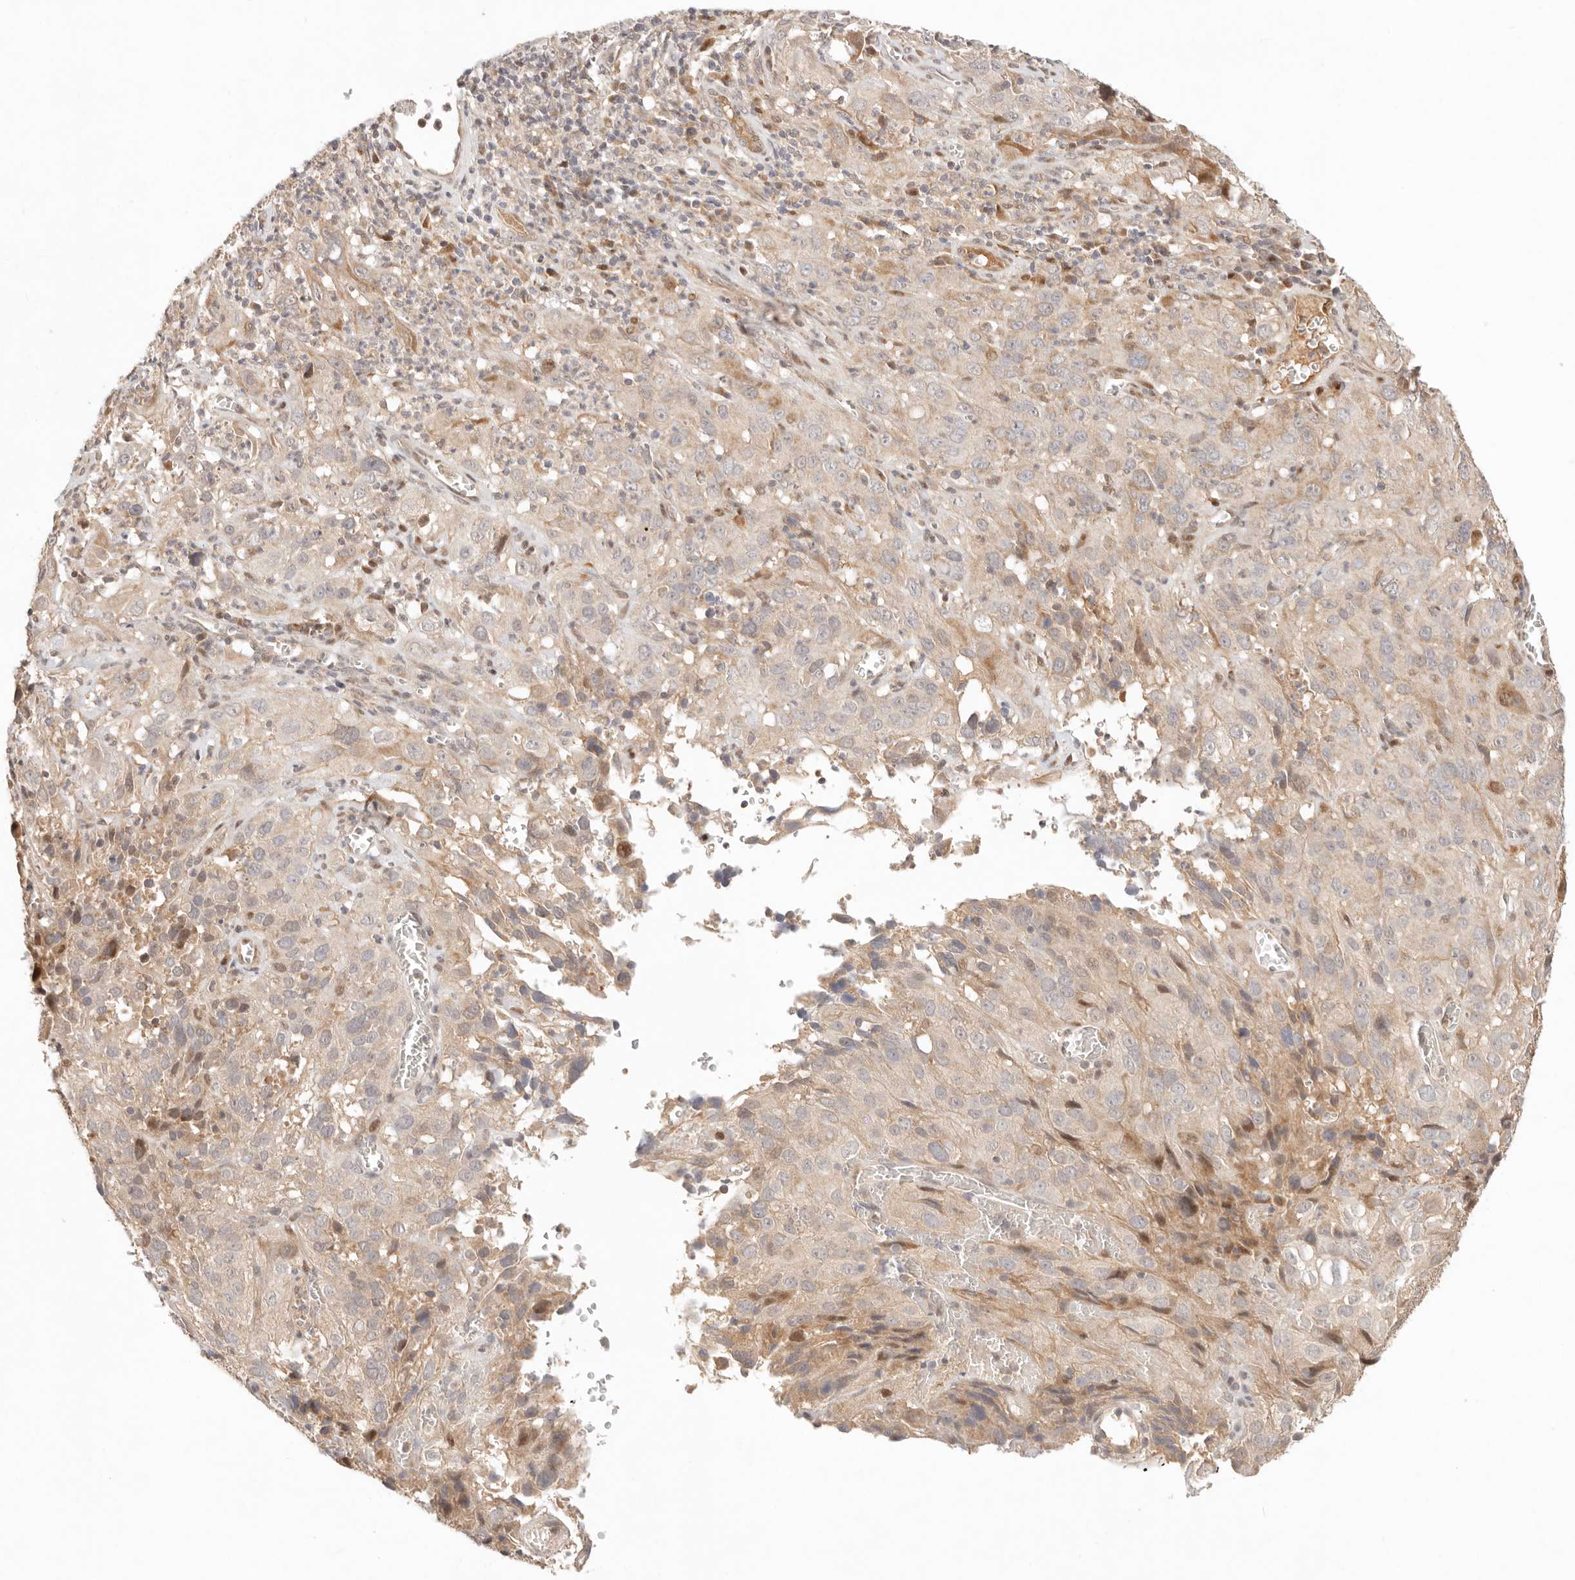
{"staining": {"intensity": "weak", "quantity": "<25%", "location": "cytoplasmic/membranous"}, "tissue": "cervical cancer", "cell_type": "Tumor cells", "image_type": "cancer", "snomed": [{"axis": "morphology", "description": "Squamous cell carcinoma, NOS"}, {"axis": "topography", "description": "Cervix"}], "caption": "This is an immunohistochemistry histopathology image of squamous cell carcinoma (cervical). There is no positivity in tumor cells.", "gene": "PHLDA3", "patient": {"sex": "female", "age": 32}}